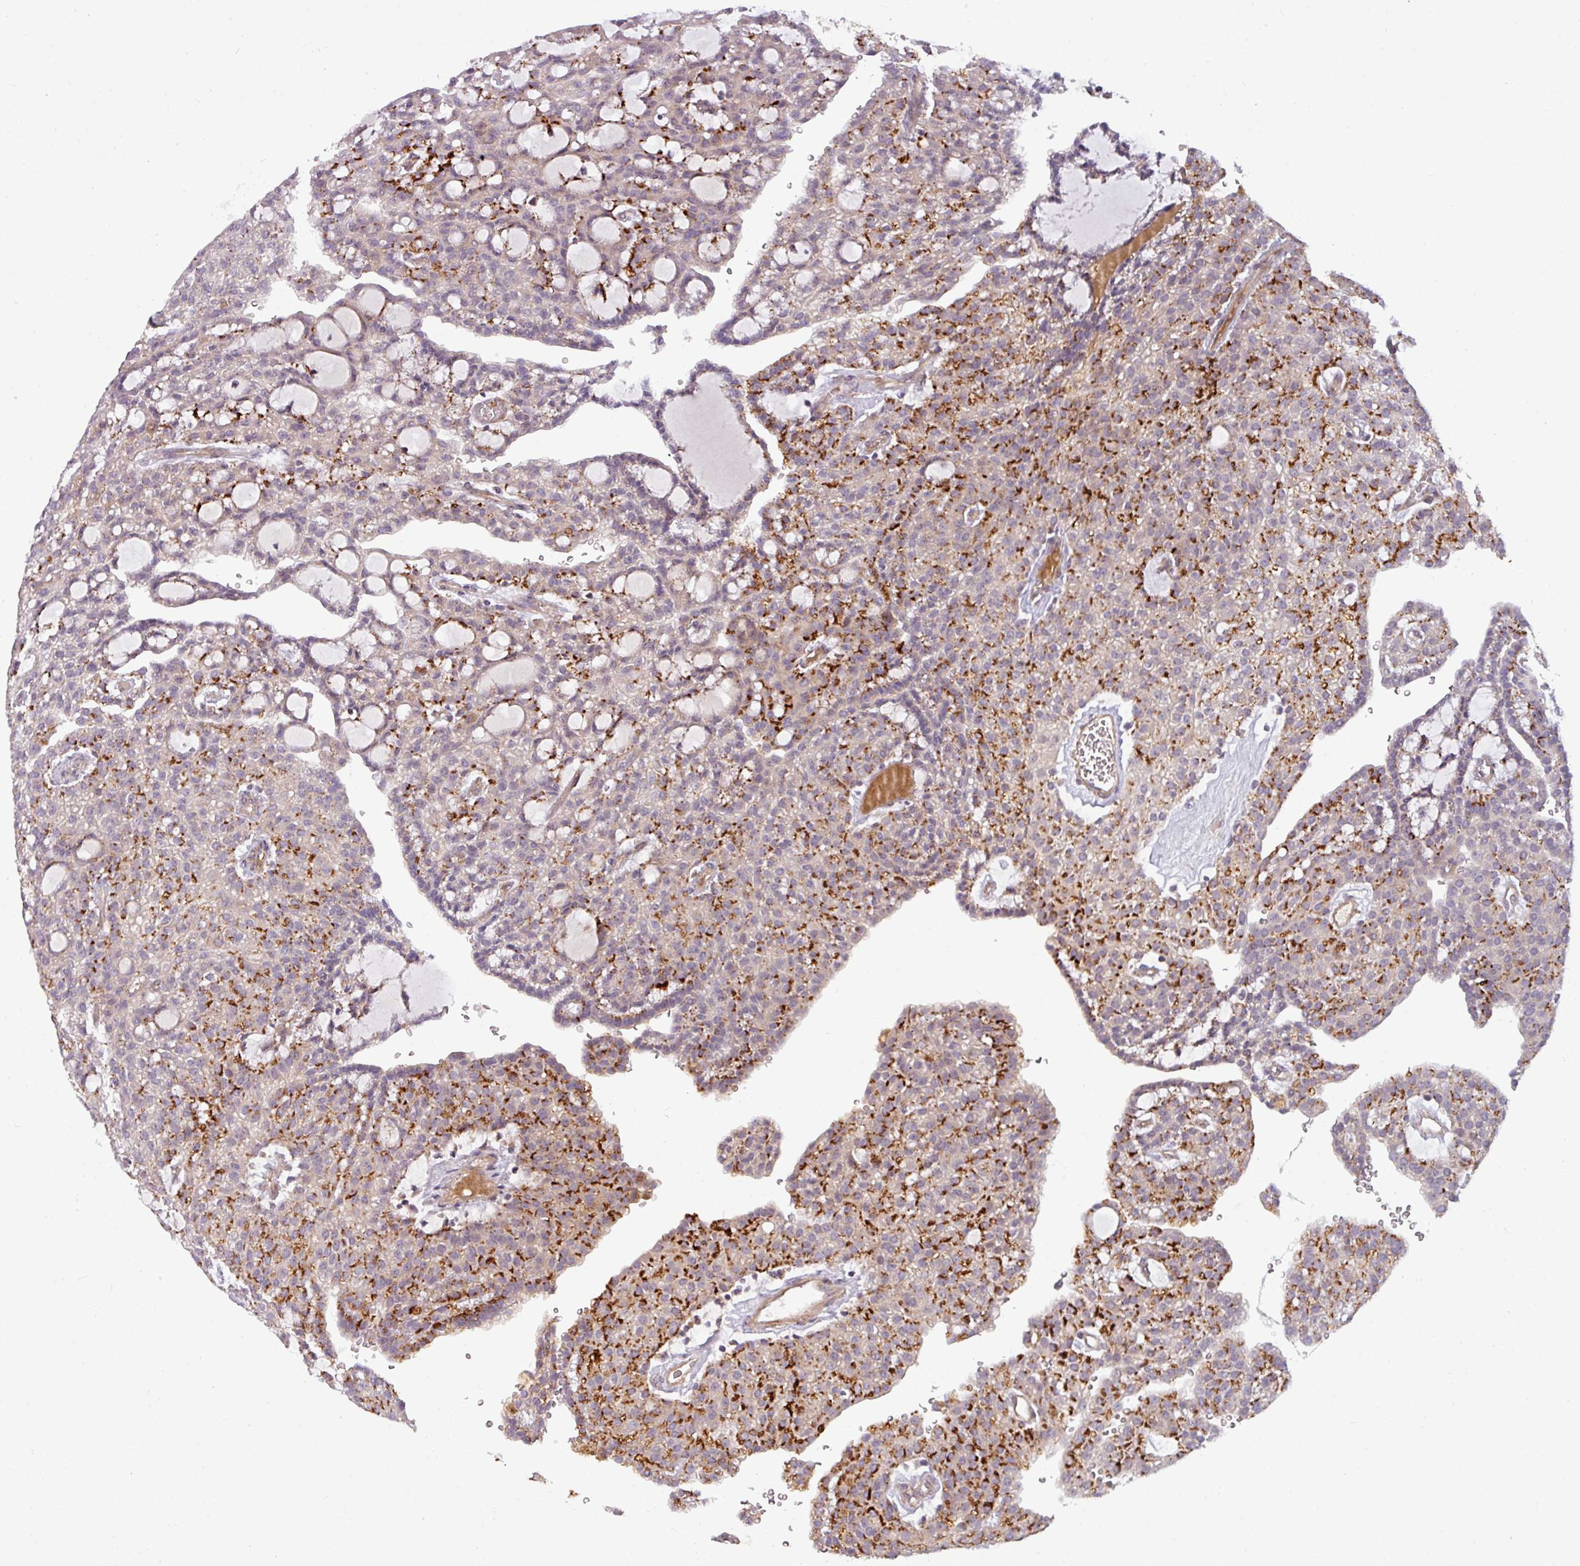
{"staining": {"intensity": "strong", "quantity": "25%-75%", "location": "cytoplasmic/membranous"}, "tissue": "renal cancer", "cell_type": "Tumor cells", "image_type": "cancer", "snomed": [{"axis": "morphology", "description": "Adenocarcinoma, NOS"}, {"axis": "topography", "description": "Kidney"}], "caption": "An image showing strong cytoplasmic/membranous expression in approximately 25%-75% of tumor cells in renal cancer, as visualized by brown immunohistochemical staining.", "gene": "ZNF35", "patient": {"sex": "male", "age": 63}}